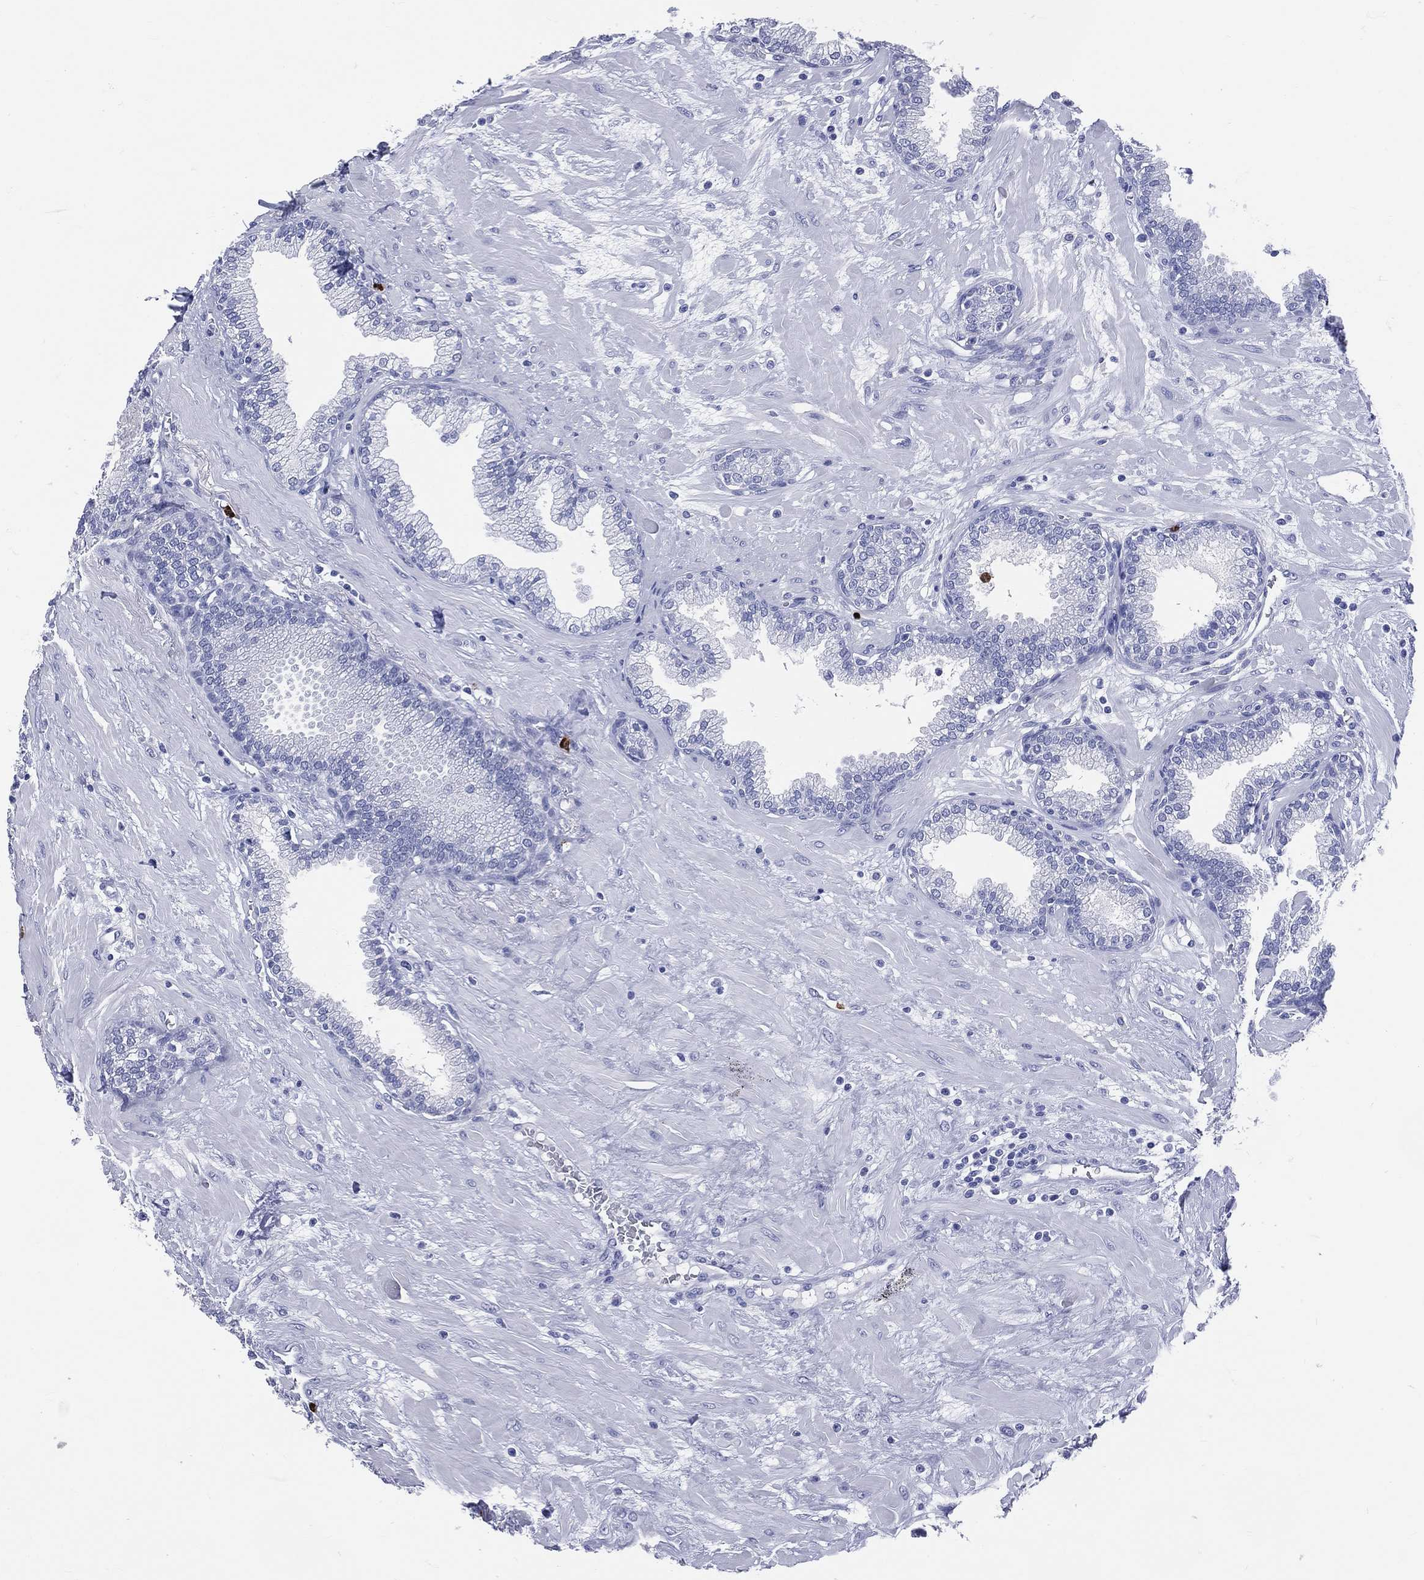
{"staining": {"intensity": "negative", "quantity": "none", "location": "none"}, "tissue": "prostate", "cell_type": "Glandular cells", "image_type": "normal", "snomed": [{"axis": "morphology", "description": "Normal tissue, NOS"}, {"axis": "topography", "description": "Prostate"}], "caption": "A micrograph of human prostate is negative for staining in glandular cells.", "gene": "PGLYRP1", "patient": {"sex": "male", "age": 64}}